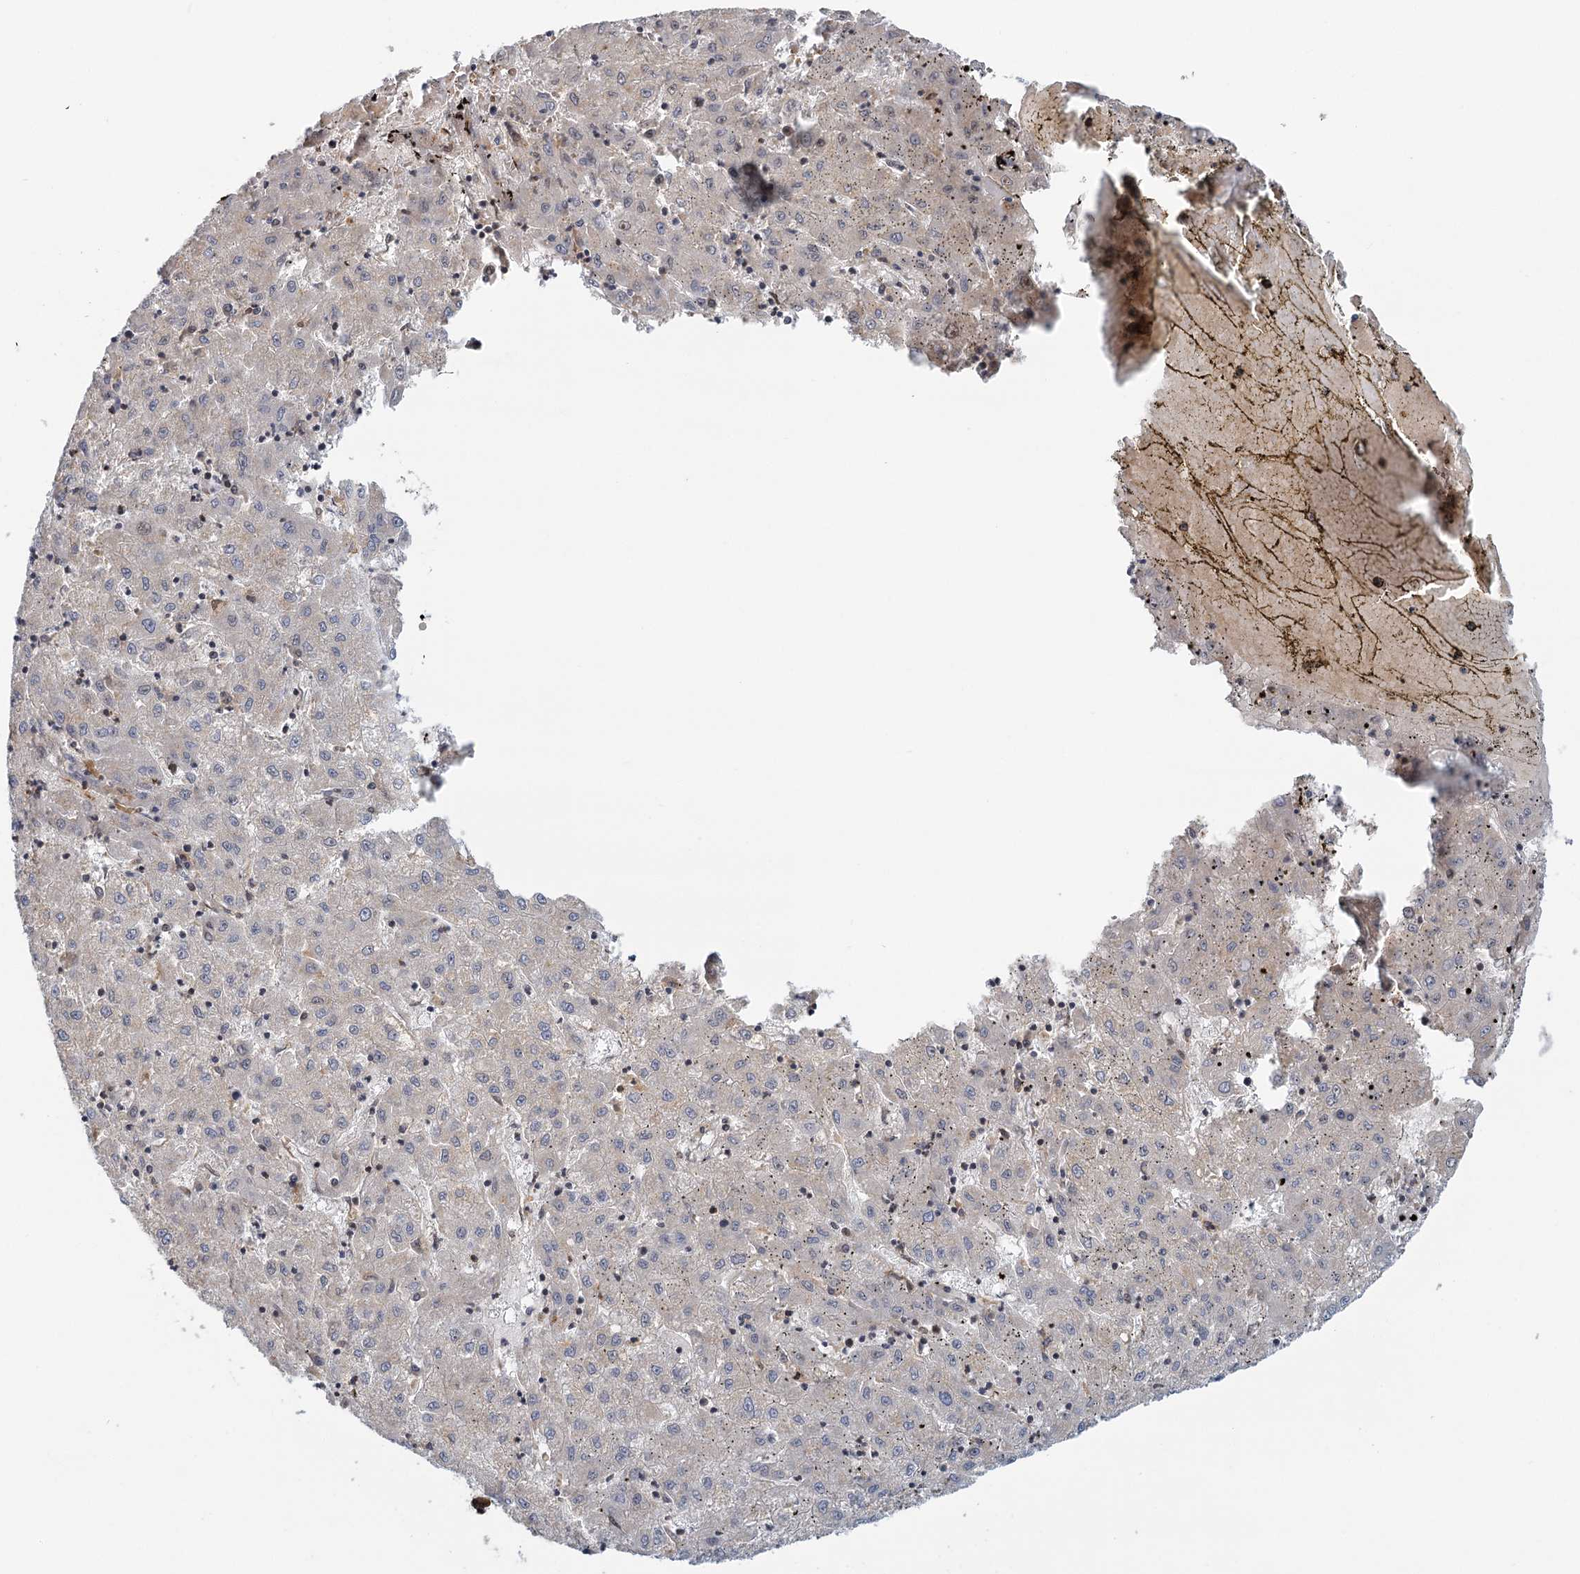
{"staining": {"intensity": "negative", "quantity": "none", "location": "none"}, "tissue": "liver cancer", "cell_type": "Tumor cells", "image_type": "cancer", "snomed": [{"axis": "morphology", "description": "Carcinoma, Hepatocellular, NOS"}, {"axis": "topography", "description": "Liver"}], "caption": "High power microscopy image of an IHC micrograph of liver cancer (hepatocellular carcinoma), revealing no significant staining in tumor cells. (DAB (3,3'-diaminobenzidine) IHC with hematoxylin counter stain).", "gene": "TREX1", "patient": {"sex": "male", "age": 72}}